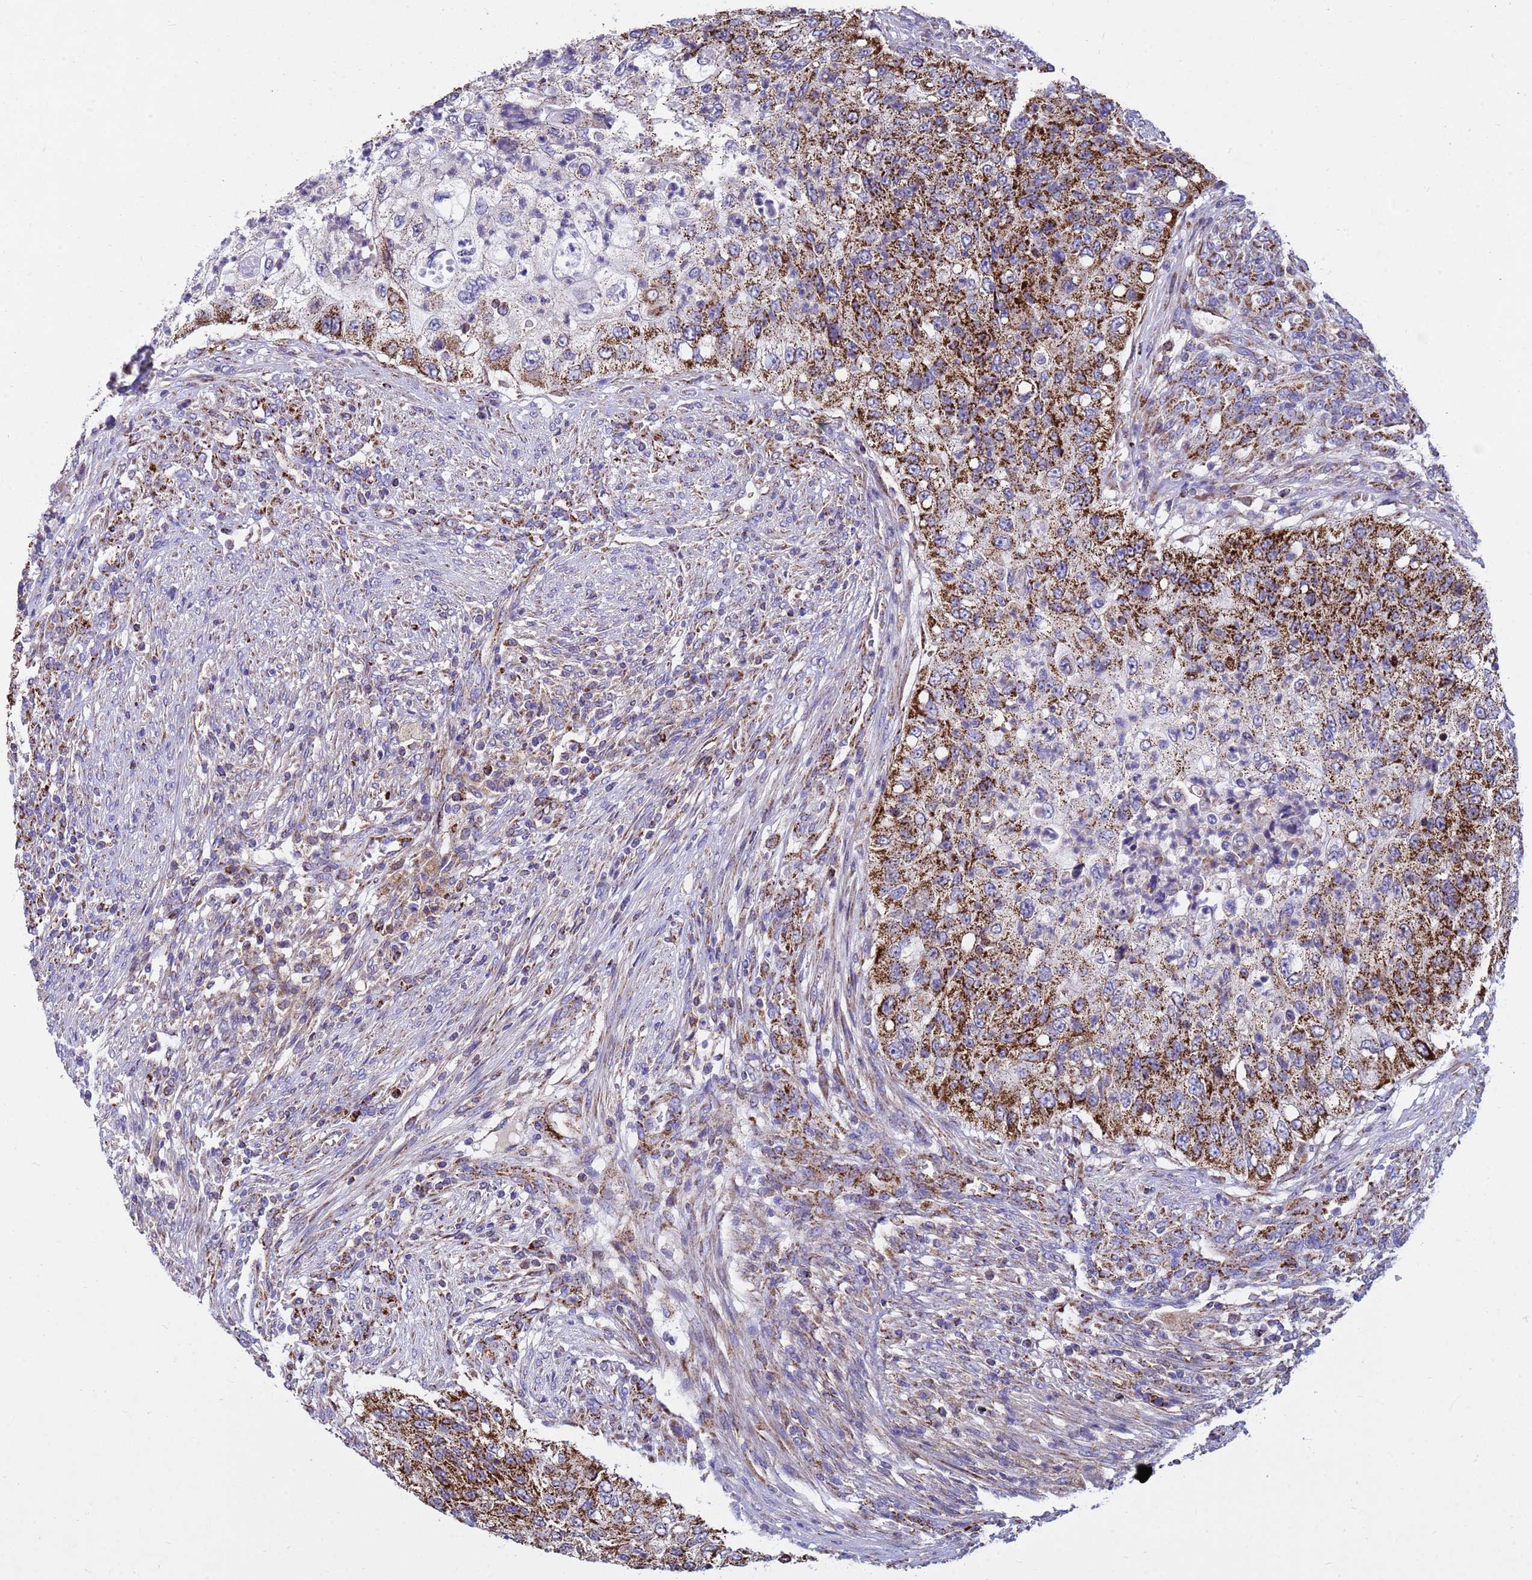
{"staining": {"intensity": "strong", "quantity": ">75%", "location": "cytoplasmic/membranous"}, "tissue": "urothelial cancer", "cell_type": "Tumor cells", "image_type": "cancer", "snomed": [{"axis": "morphology", "description": "Urothelial carcinoma, High grade"}, {"axis": "topography", "description": "Urinary bladder"}], "caption": "Tumor cells demonstrate strong cytoplasmic/membranous positivity in about >75% of cells in high-grade urothelial carcinoma.", "gene": "TUBGCP3", "patient": {"sex": "female", "age": 60}}